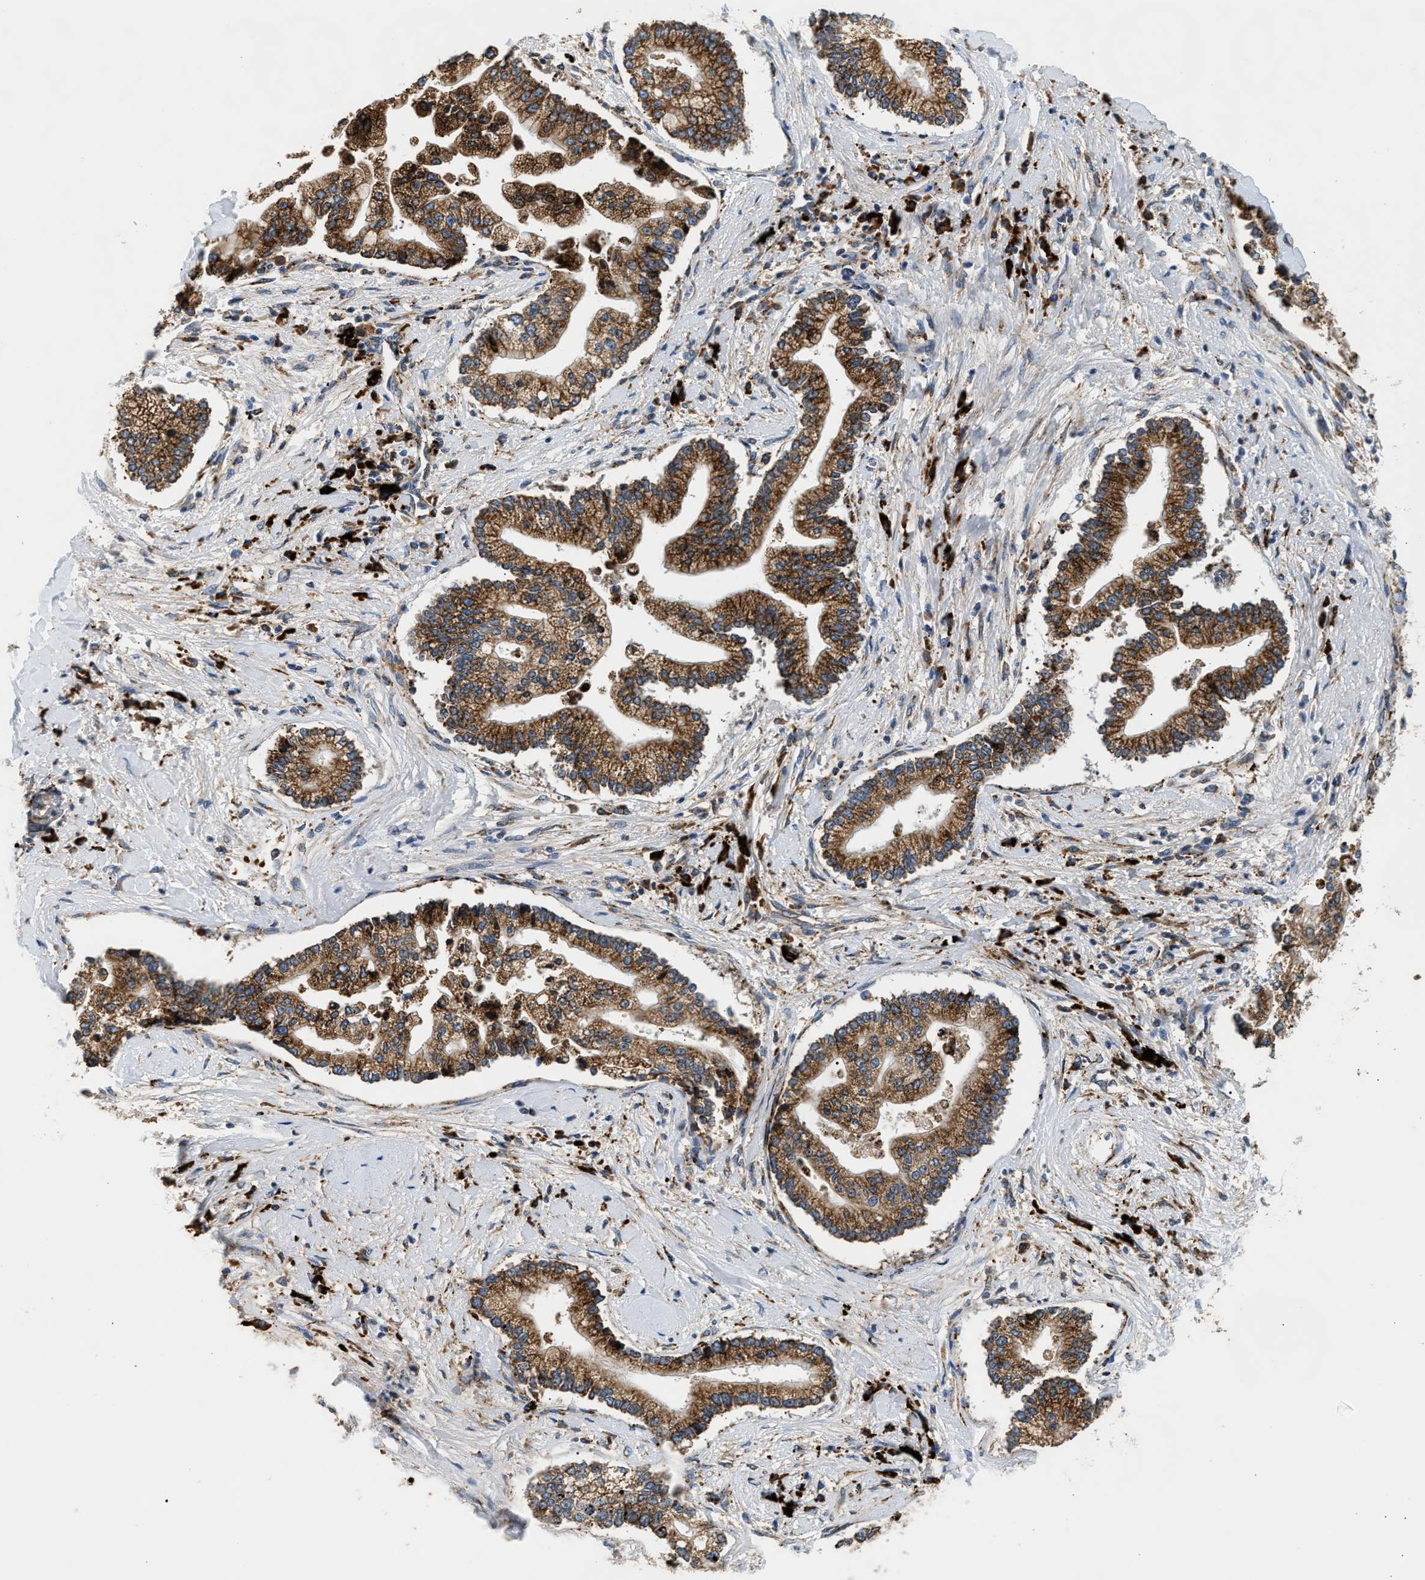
{"staining": {"intensity": "strong", "quantity": ">75%", "location": "cytoplasmic/membranous"}, "tissue": "liver cancer", "cell_type": "Tumor cells", "image_type": "cancer", "snomed": [{"axis": "morphology", "description": "Cholangiocarcinoma"}, {"axis": "topography", "description": "Liver"}], "caption": "IHC image of liver cancer stained for a protein (brown), which shows high levels of strong cytoplasmic/membranous positivity in about >75% of tumor cells.", "gene": "AMZ1", "patient": {"sex": "male", "age": 50}}